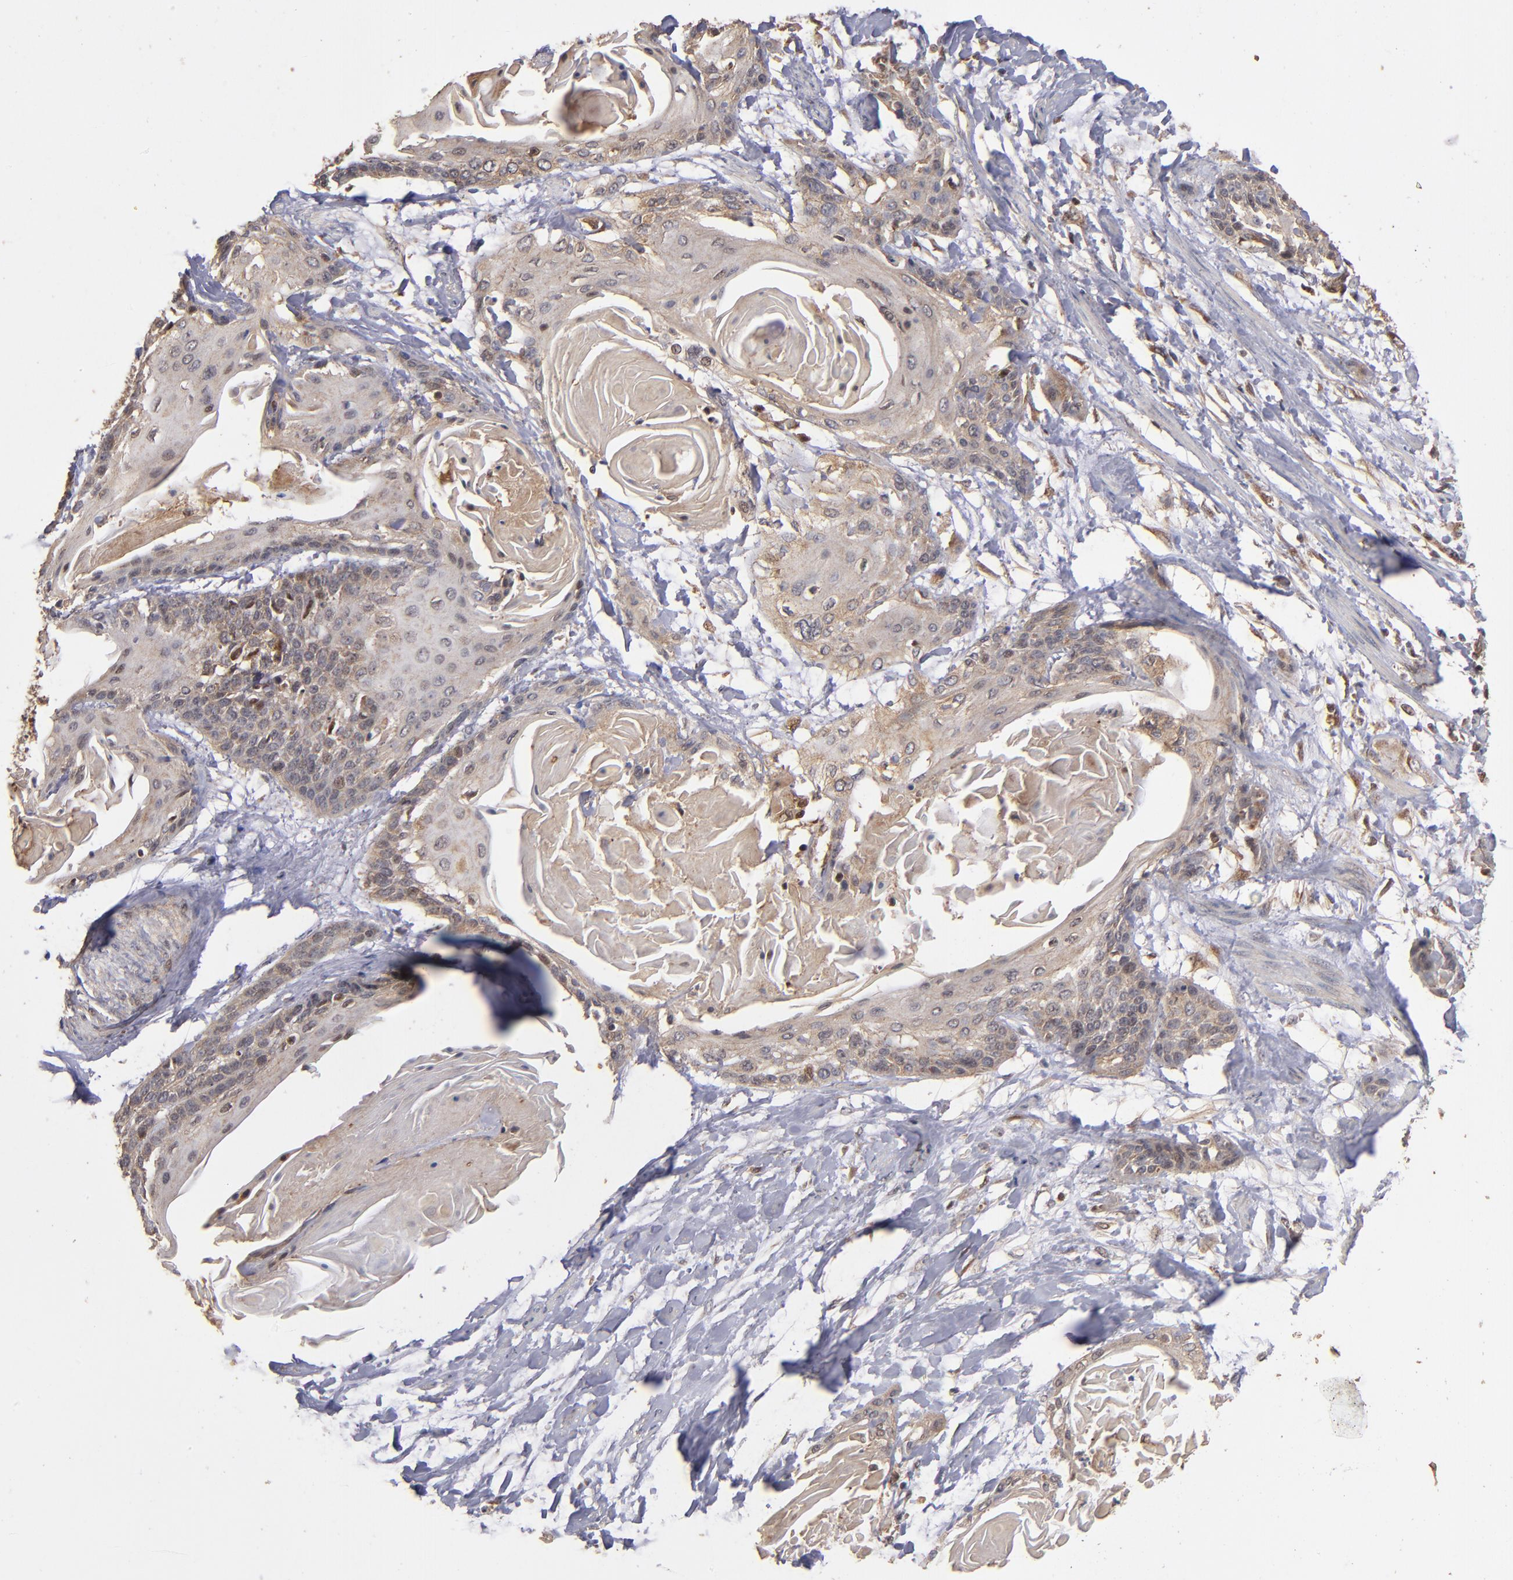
{"staining": {"intensity": "moderate", "quantity": ">75%", "location": "cytoplasmic/membranous"}, "tissue": "cervical cancer", "cell_type": "Tumor cells", "image_type": "cancer", "snomed": [{"axis": "morphology", "description": "Squamous cell carcinoma, NOS"}, {"axis": "topography", "description": "Cervix"}], "caption": "A brown stain labels moderate cytoplasmic/membranous staining of a protein in squamous cell carcinoma (cervical) tumor cells.", "gene": "BDKRB1", "patient": {"sex": "female", "age": 57}}